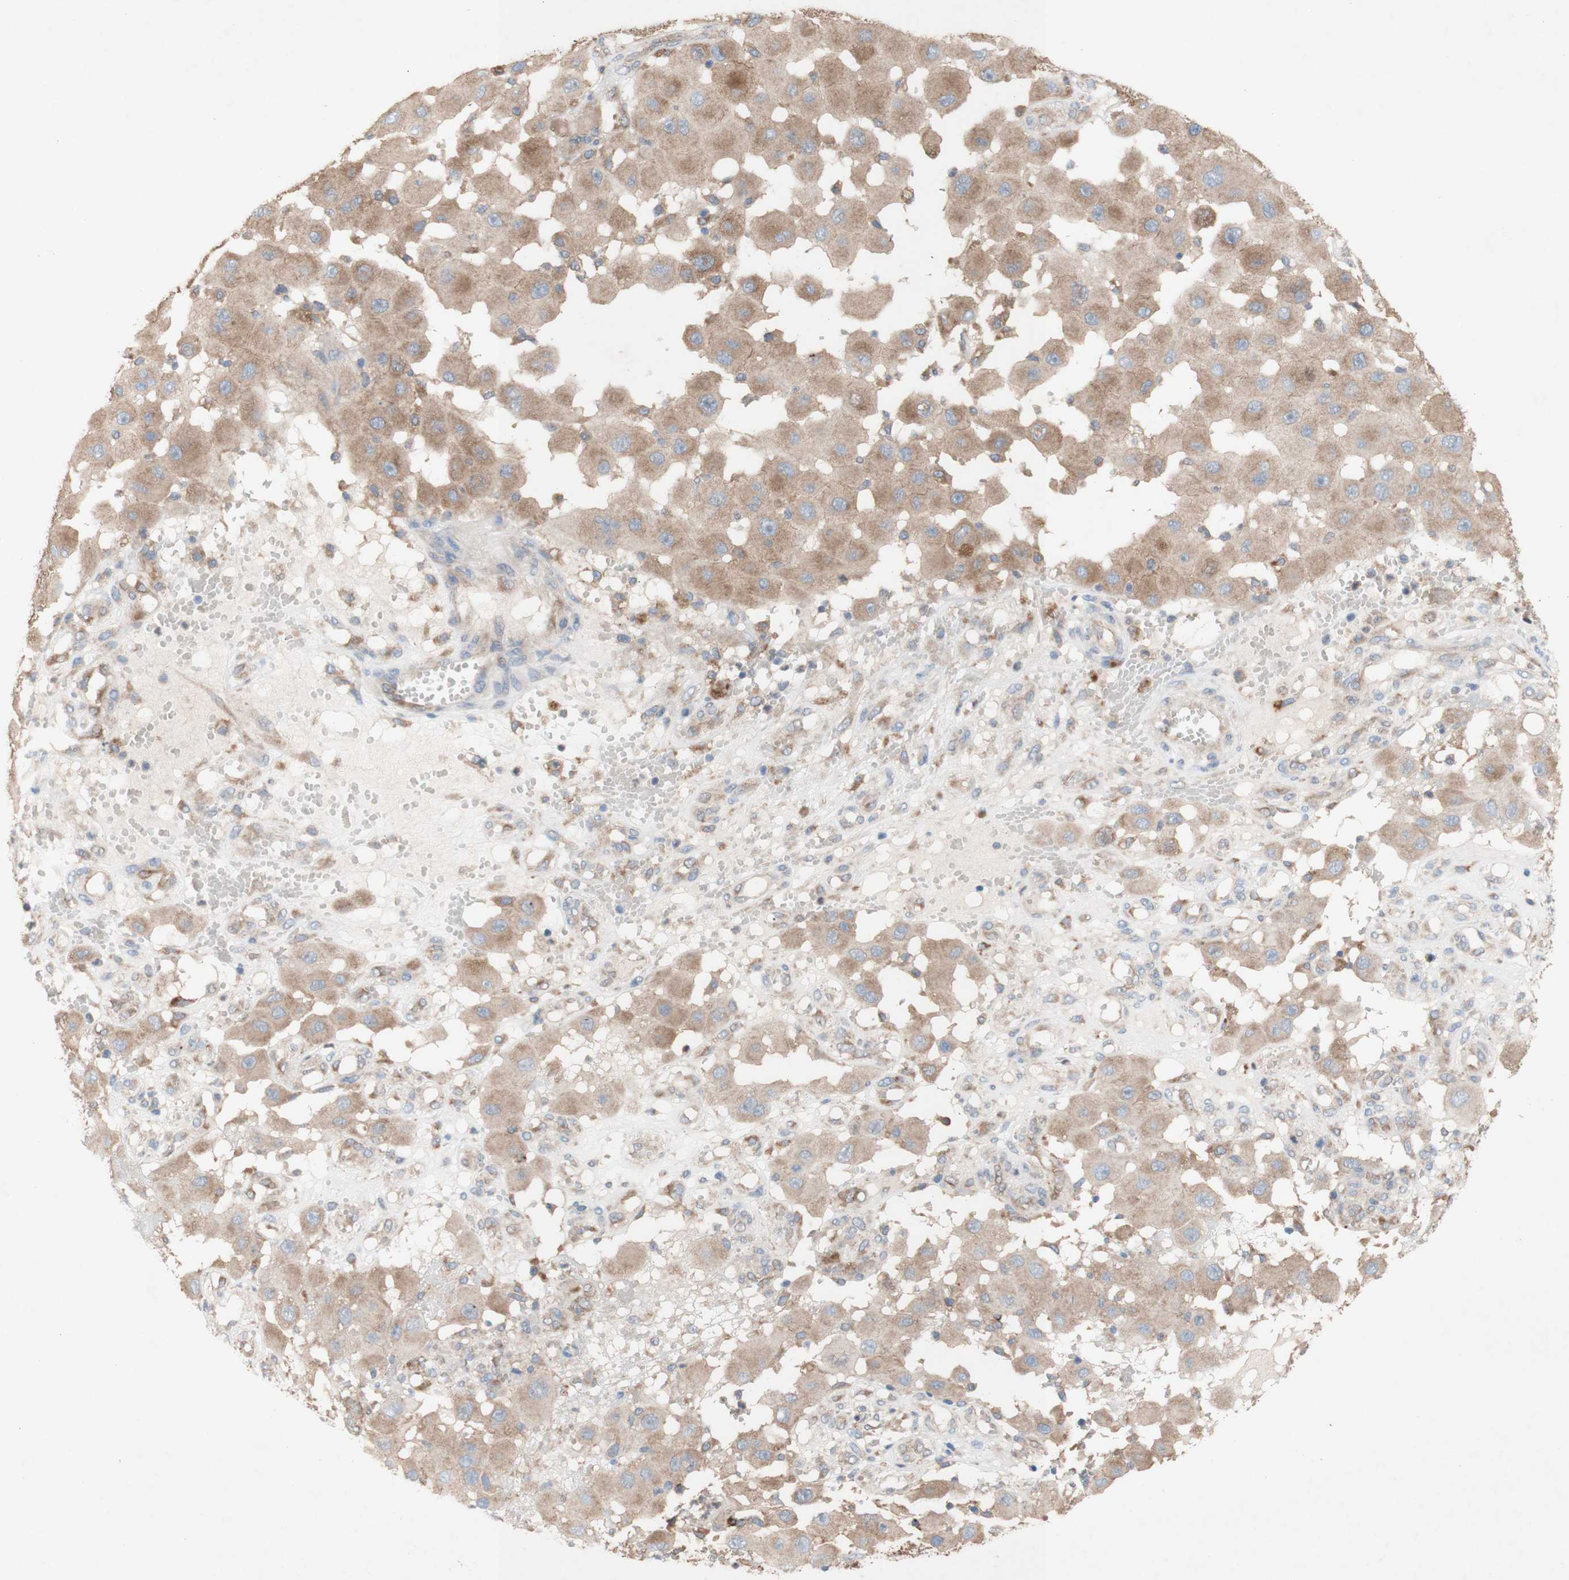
{"staining": {"intensity": "moderate", "quantity": ">75%", "location": "cytoplasmic/membranous"}, "tissue": "melanoma", "cell_type": "Tumor cells", "image_type": "cancer", "snomed": [{"axis": "morphology", "description": "Malignant melanoma, NOS"}, {"axis": "topography", "description": "Skin"}], "caption": "Immunohistochemistry (IHC) of human melanoma shows medium levels of moderate cytoplasmic/membranous staining in about >75% of tumor cells. (DAB (3,3'-diaminobenzidine) IHC with brightfield microscopy, high magnification).", "gene": "PDGFB", "patient": {"sex": "female", "age": 81}}